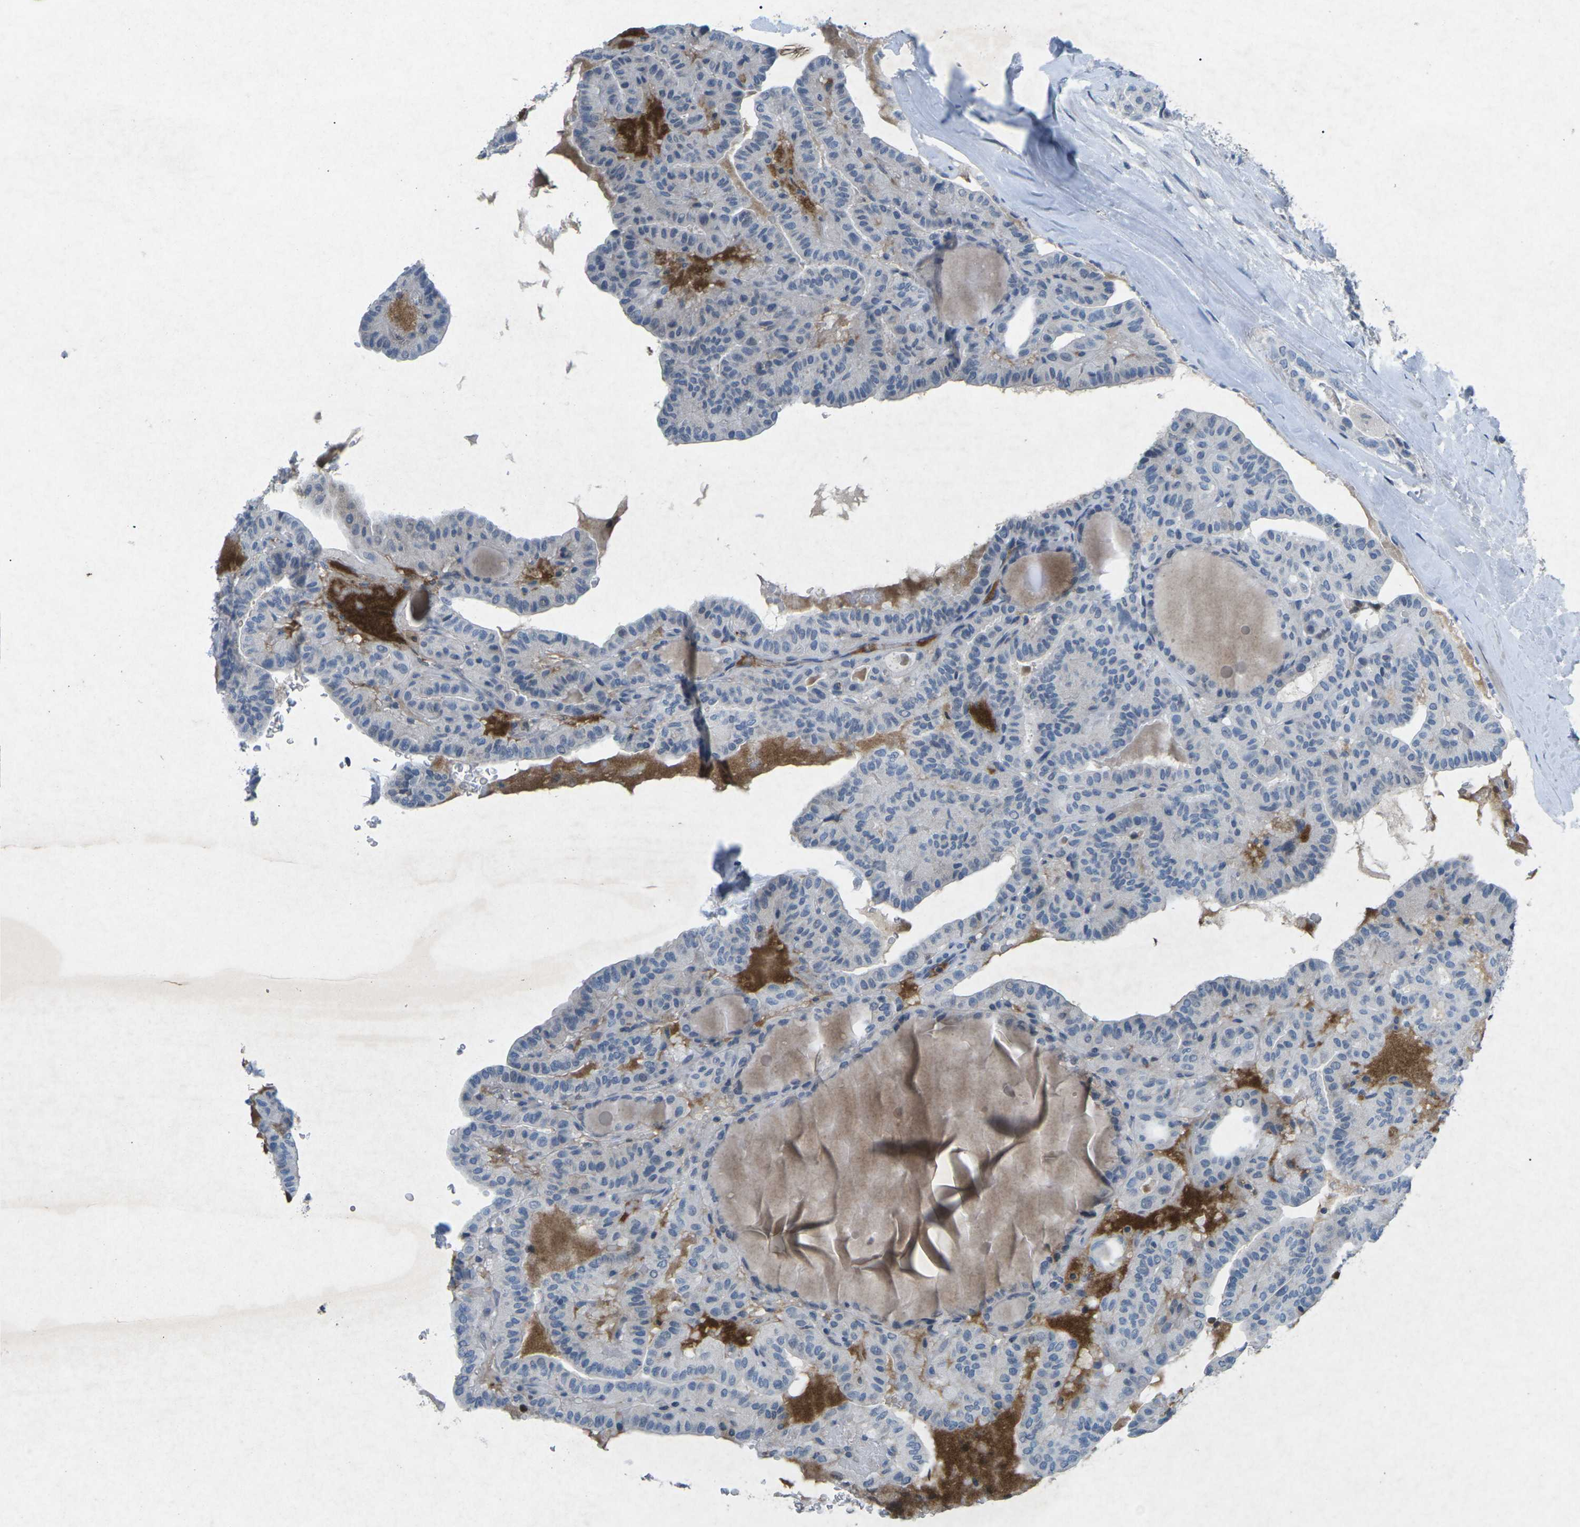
{"staining": {"intensity": "negative", "quantity": "none", "location": "none"}, "tissue": "thyroid cancer", "cell_type": "Tumor cells", "image_type": "cancer", "snomed": [{"axis": "morphology", "description": "Papillary adenocarcinoma, NOS"}, {"axis": "topography", "description": "Thyroid gland"}], "caption": "Thyroid cancer (papillary adenocarcinoma) stained for a protein using IHC reveals no staining tumor cells.", "gene": "A1BG", "patient": {"sex": "male", "age": 77}}